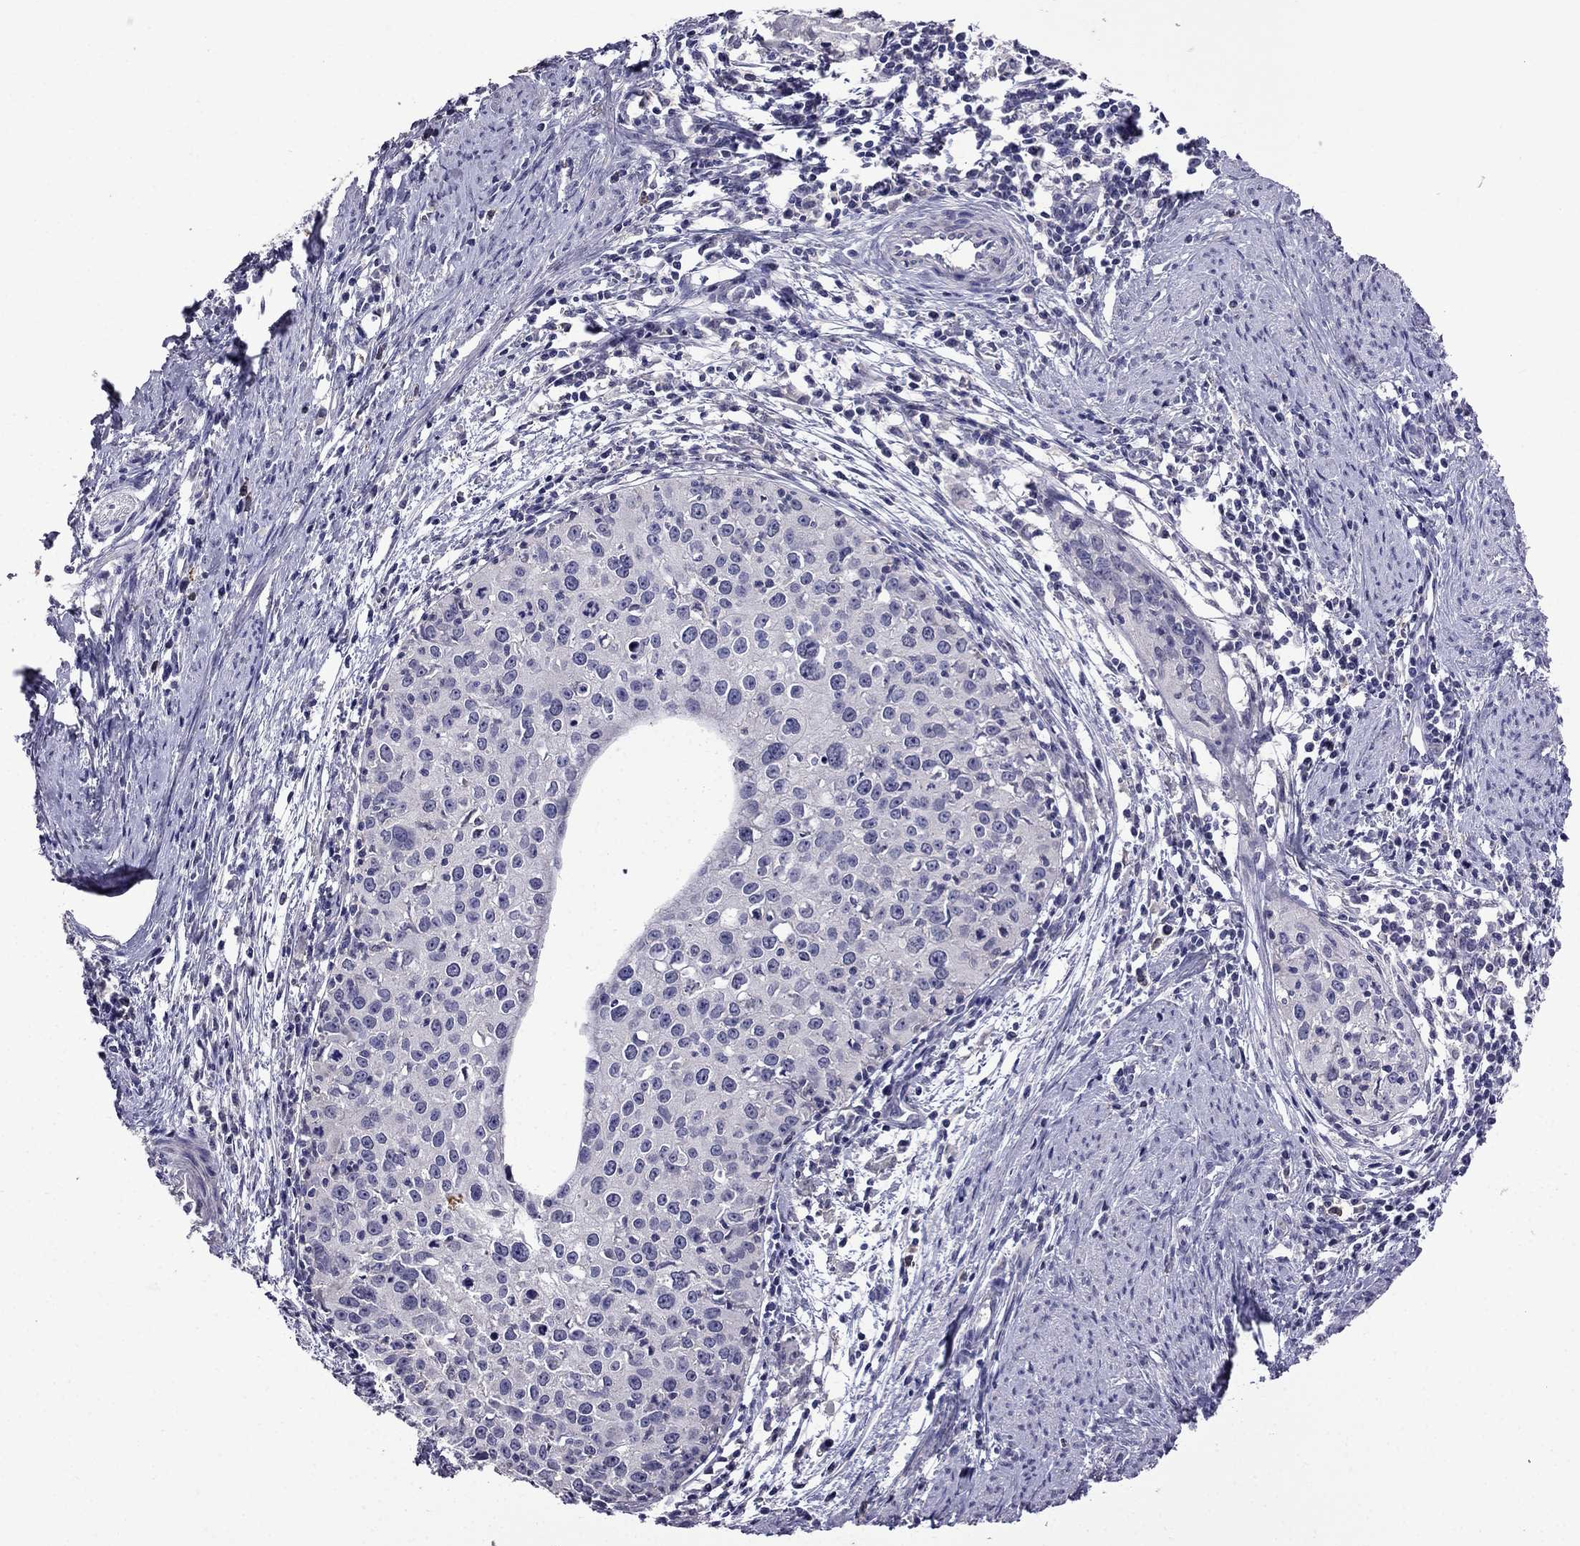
{"staining": {"intensity": "negative", "quantity": "none", "location": "none"}, "tissue": "cervical cancer", "cell_type": "Tumor cells", "image_type": "cancer", "snomed": [{"axis": "morphology", "description": "Squamous cell carcinoma, NOS"}, {"axis": "topography", "description": "Cervix"}], "caption": "The histopathology image demonstrates no significant positivity in tumor cells of cervical cancer (squamous cell carcinoma). (Brightfield microscopy of DAB immunohistochemistry at high magnification).", "gene": "AQP9", "patient": {"sex": "female", "age": 40}}